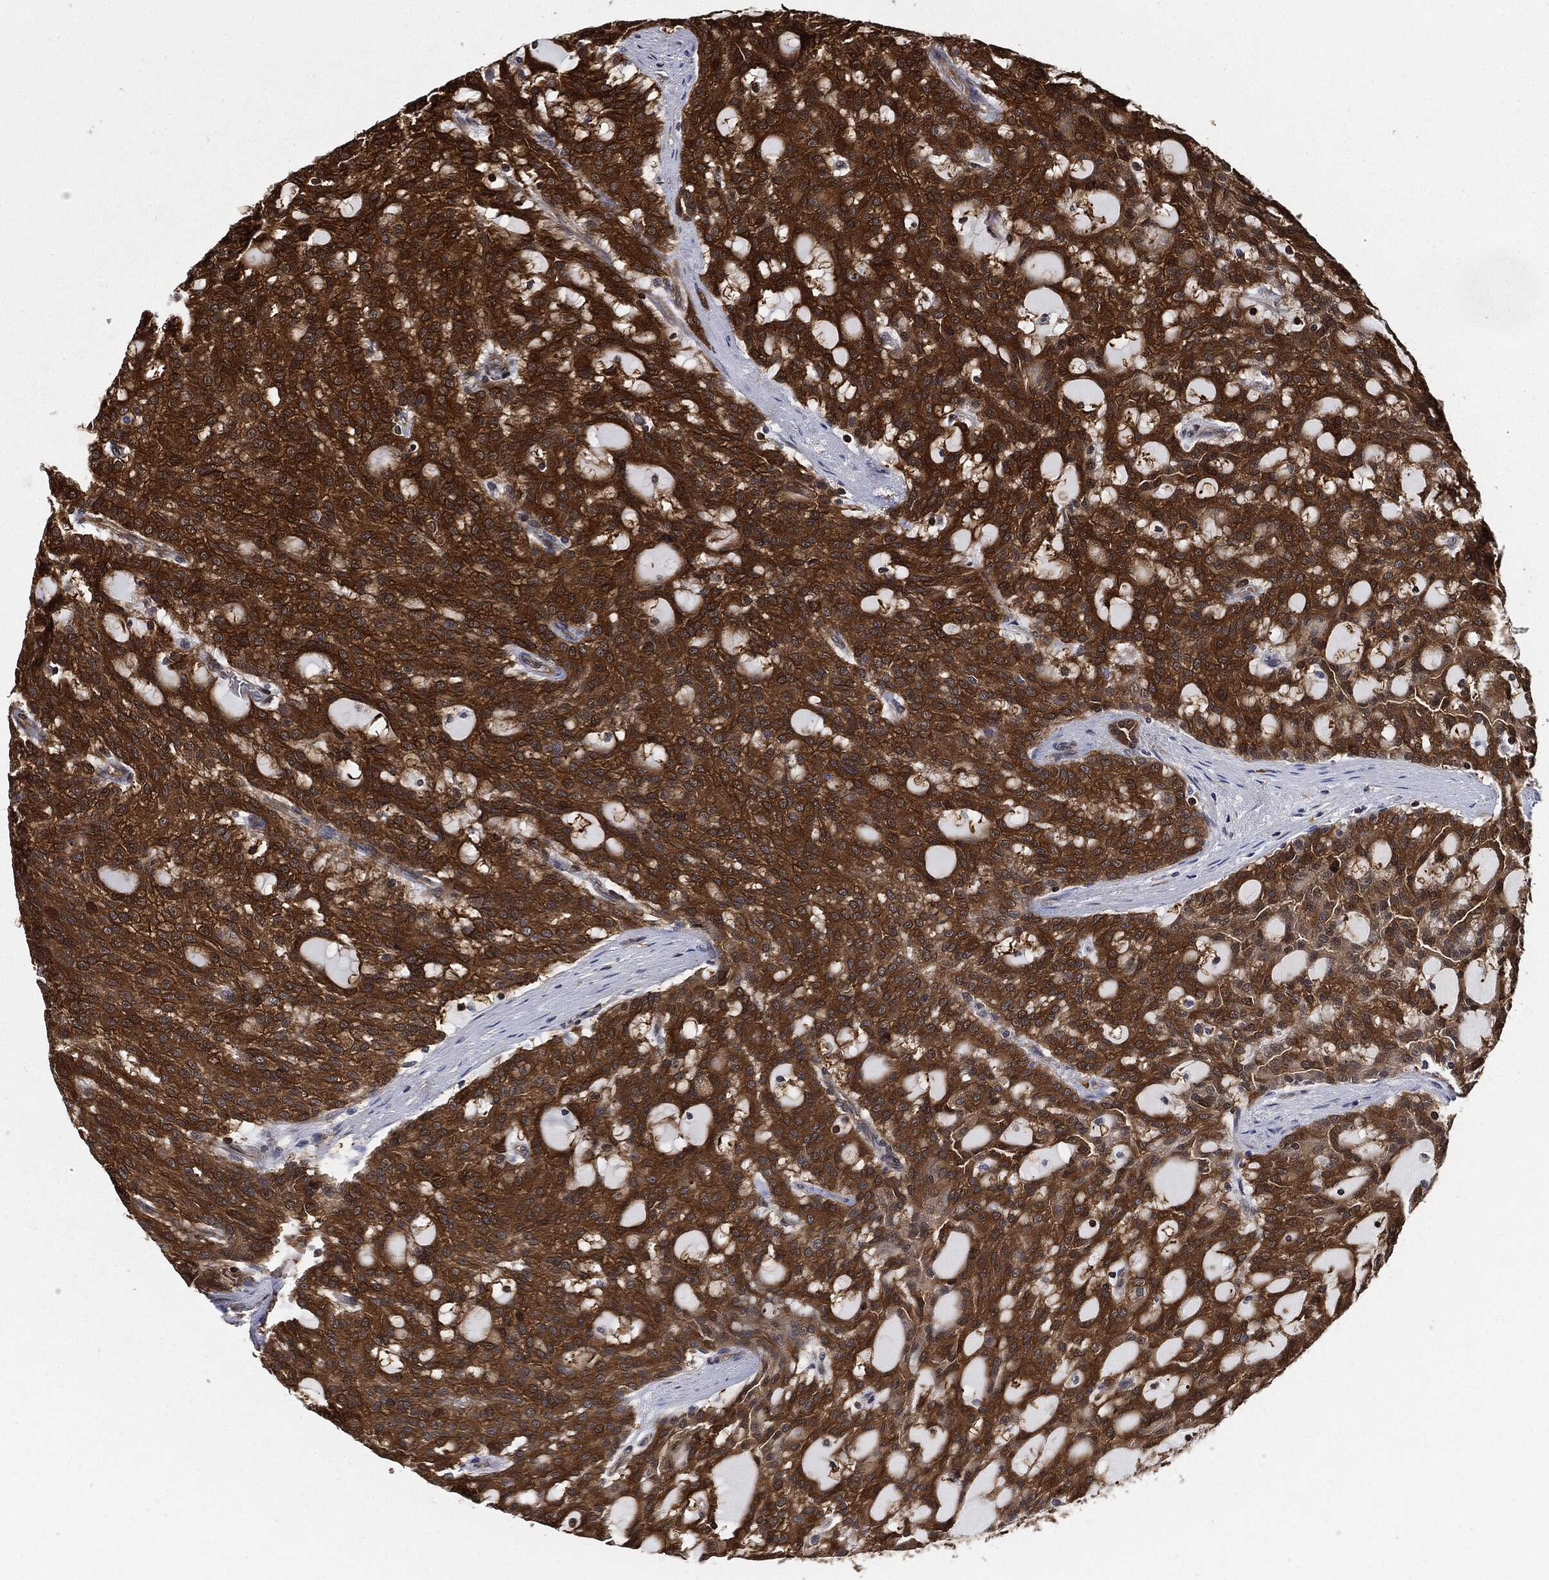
{"staining": {"intensity": "strong", "quantity": "<25%", "location": "cytoplasmic/membranous"}, "tissue": "renal cancer", "cell_type": "Tumor cells", "image_type": "cancer", "snomed": [{"axis": "morphology", "description": "Adenocarcinoma, NOS"}, {"axis": "topography", "description": "Kidney"}], "caption": "The photomicrograph displays a brown stain indicating the presence of a protein in the cytoplasmic/membranous of tumor cells in renal adenocarcinoma. (DAB = brown stain, brightfield microscopy at high magnification).", "gene": "PRDX2", "patient": {"sex": "male", "age": 63}}